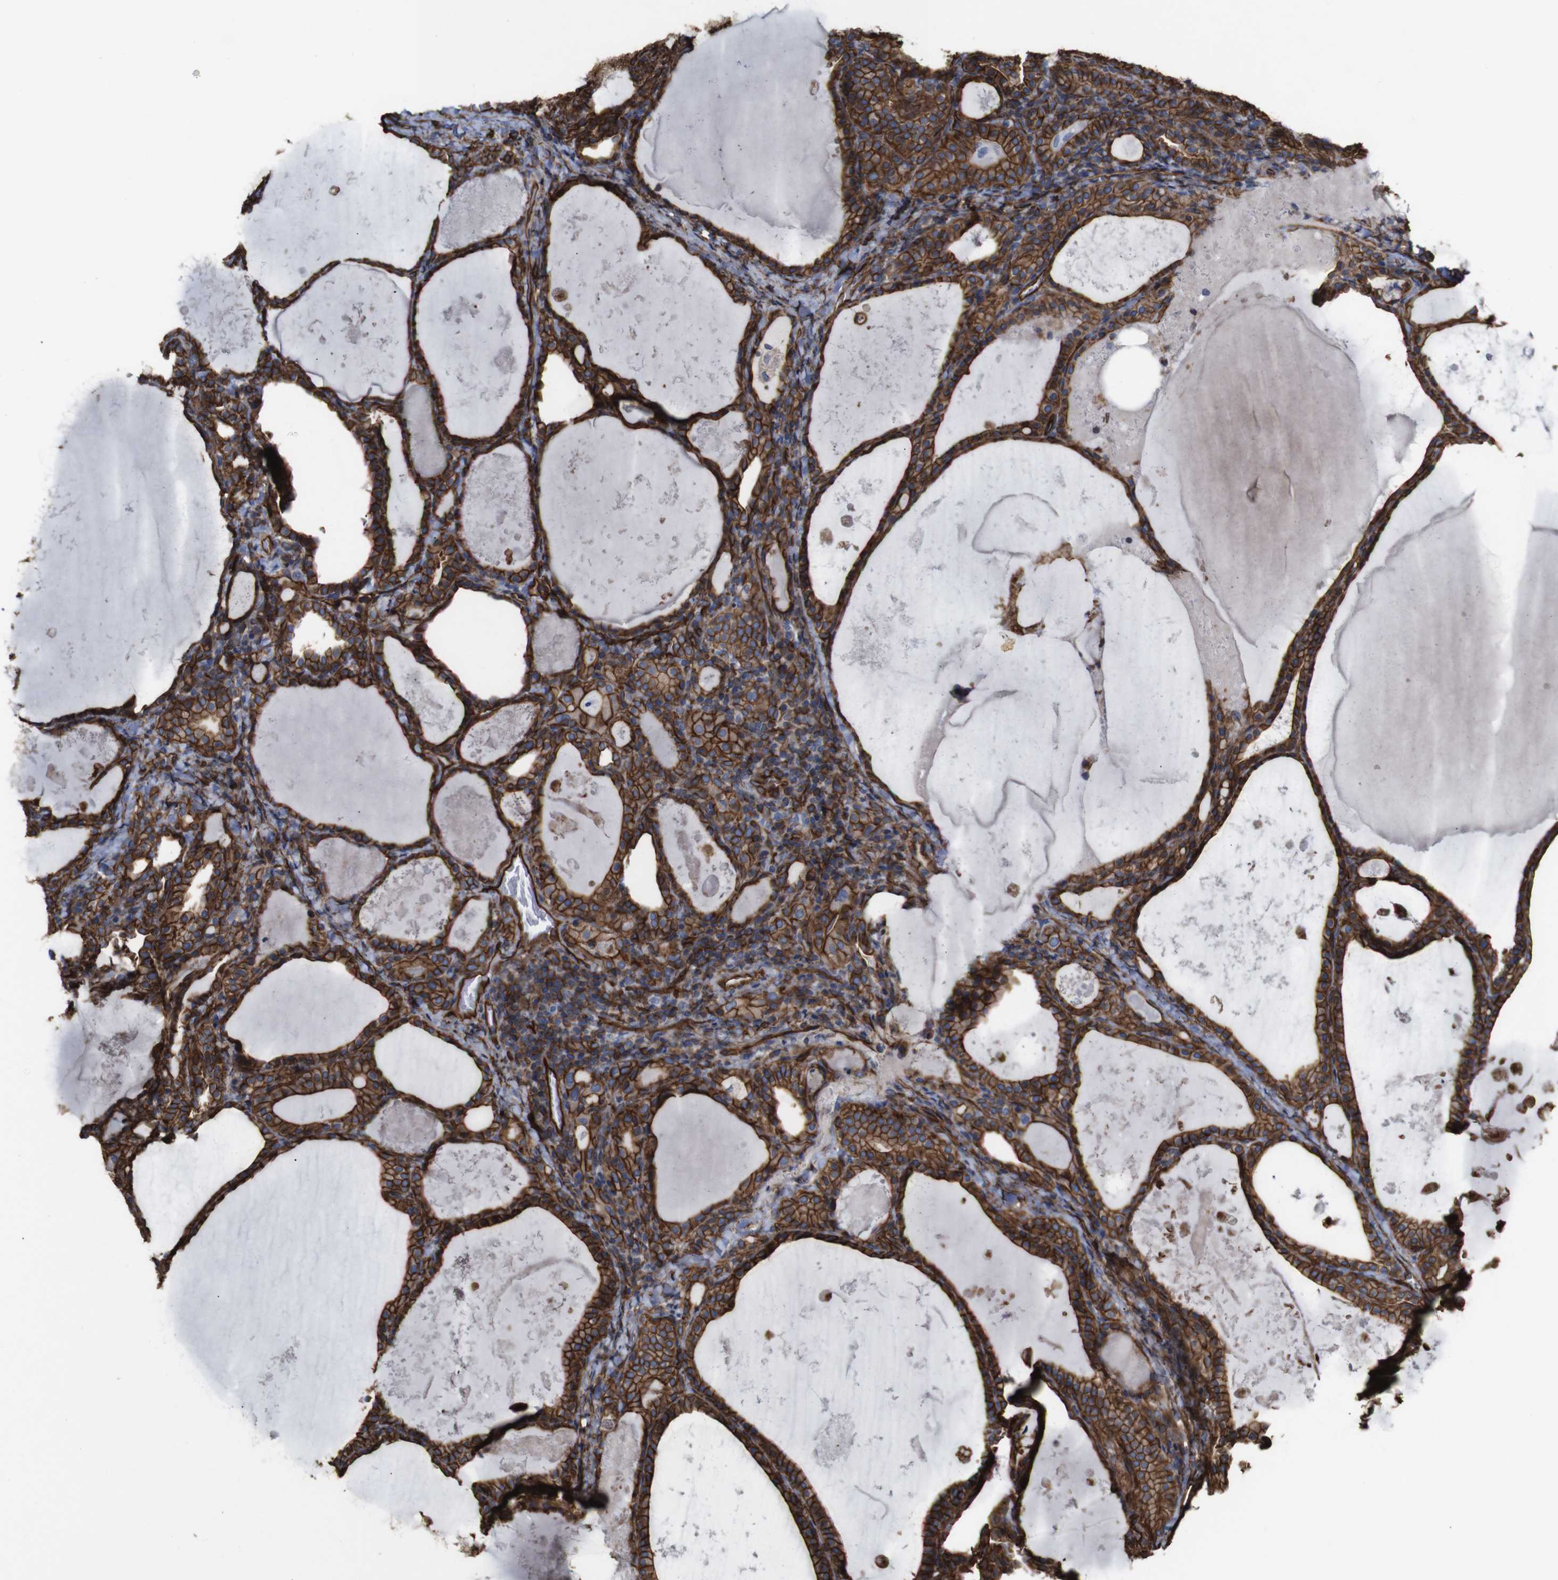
{"staining": {"intensity": "strong", "quantity": ">75%", "location": "cytoplasmic/membranous"}, "tissue": "thyroid cancer", "cell_type": "Tumor cells", "image_type": "cancer", "snomed": [{"axis": "morphology", "description": "Papillary adenocarcinoma, NOS"}, {"axis": "topography", "description": "Thyroid gland"}], "caption": "DAB (3,3'-diaminobenzidine) immunohistochemical staining of human thyroid papillary adenocarcinoma shows strong cytoplasmic/membranous protein staining in approximately >75% of tumor cells.", "gene": "SPTBN1", "patient": {"sex": "female", "age": 42}}